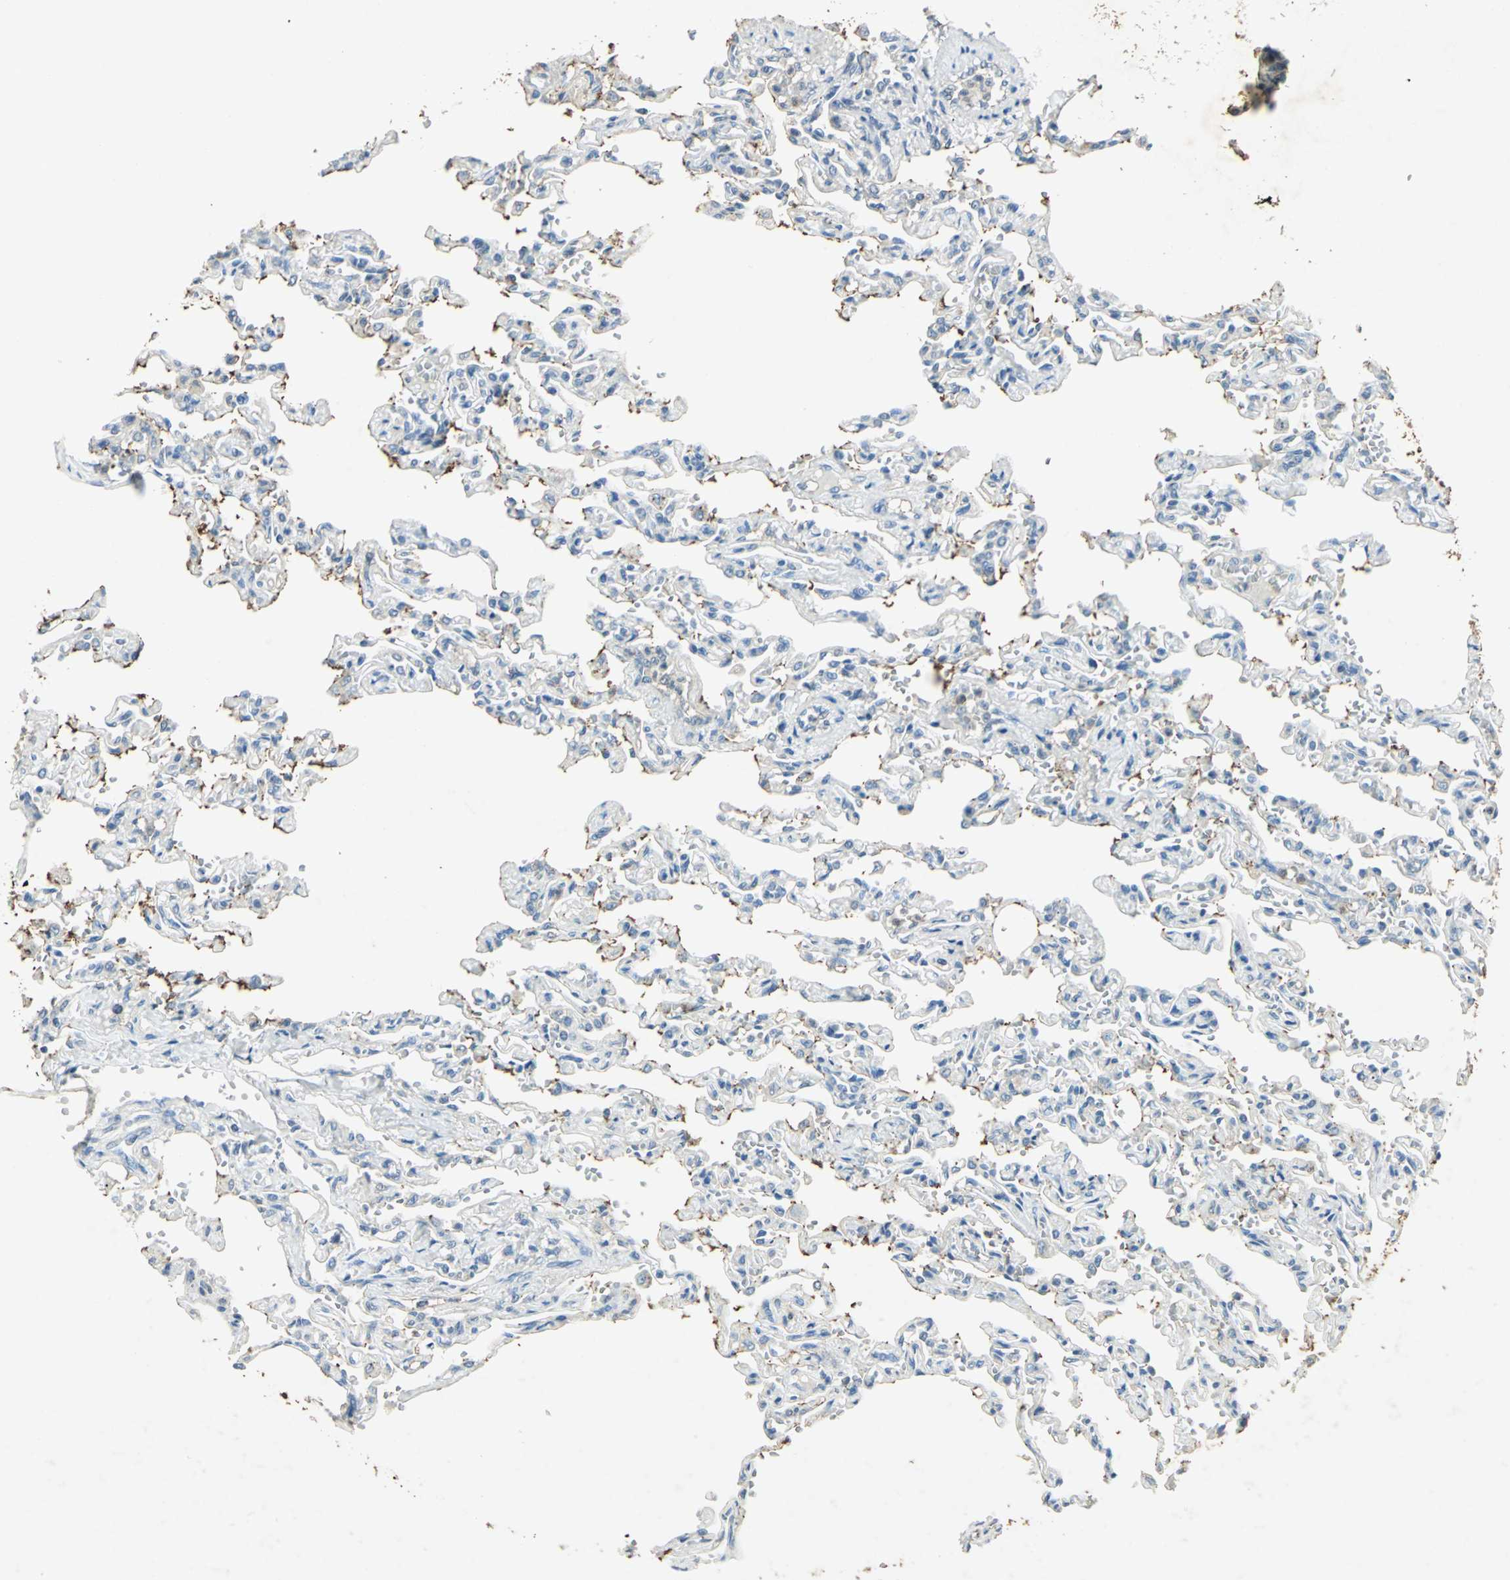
{"staining": {"intensity": "strong", "quantity": "<25%", "location": "cytoplasmic/membranous,nuclear"}, "tissue": "lung", "cell_type": "Alveolar cells", "image_type": "normal", "snomed": [{"axis": "morphology", "description": "Normal tissue, NOS"}, {"axis": "topography", "description": "Lung"}], "caption": "Human lung stained with a brown dye exhibits strong cytoplasmic/membranous,nuclear positive positivity in approximately <25% of alveolar cells.", "gene": "CAMK2B", "patient": {"sex": "male", "age": 21}}